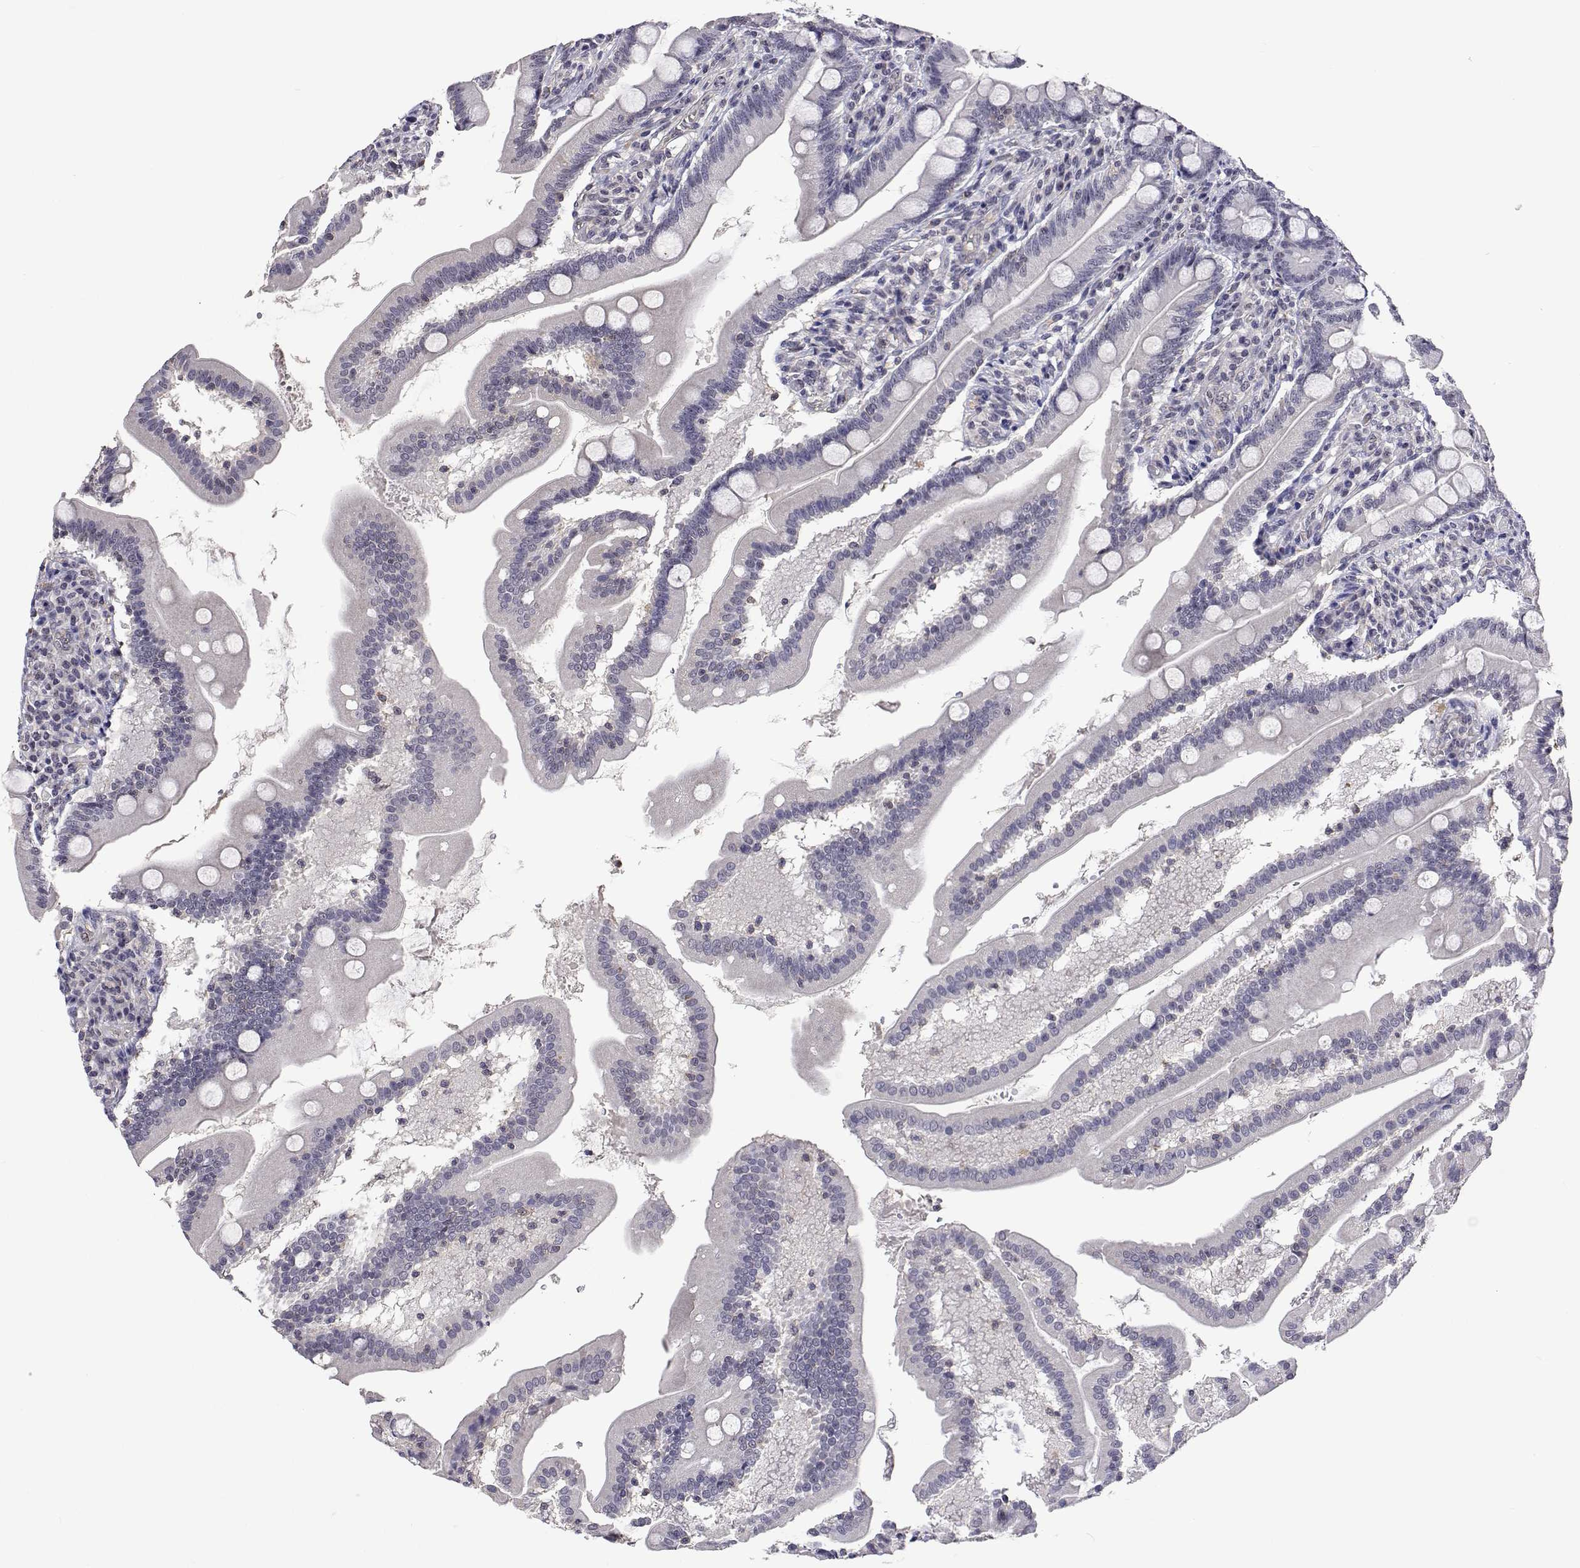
{"staining": {"intensity": "weak", "quantity": "25%-75%", "location": "nuclear"}, "tissue": "duodenum", "cell_type": "Glandular cells", "image_type": "normal", "snomed": [{"axis": "morphology", "description": "Normal tissue, NOS"}, {"axis": "topography", "description": "Duodenum"}], "caption": "Immunohistochemistry of benign duodenum exhibits low levels of weak nuclear expression in approximately 25%-75% of glandular cells. Nuclei are stained in blue.", "gene": "NHP2", "patient": {"sex": "female", "age": 67}}